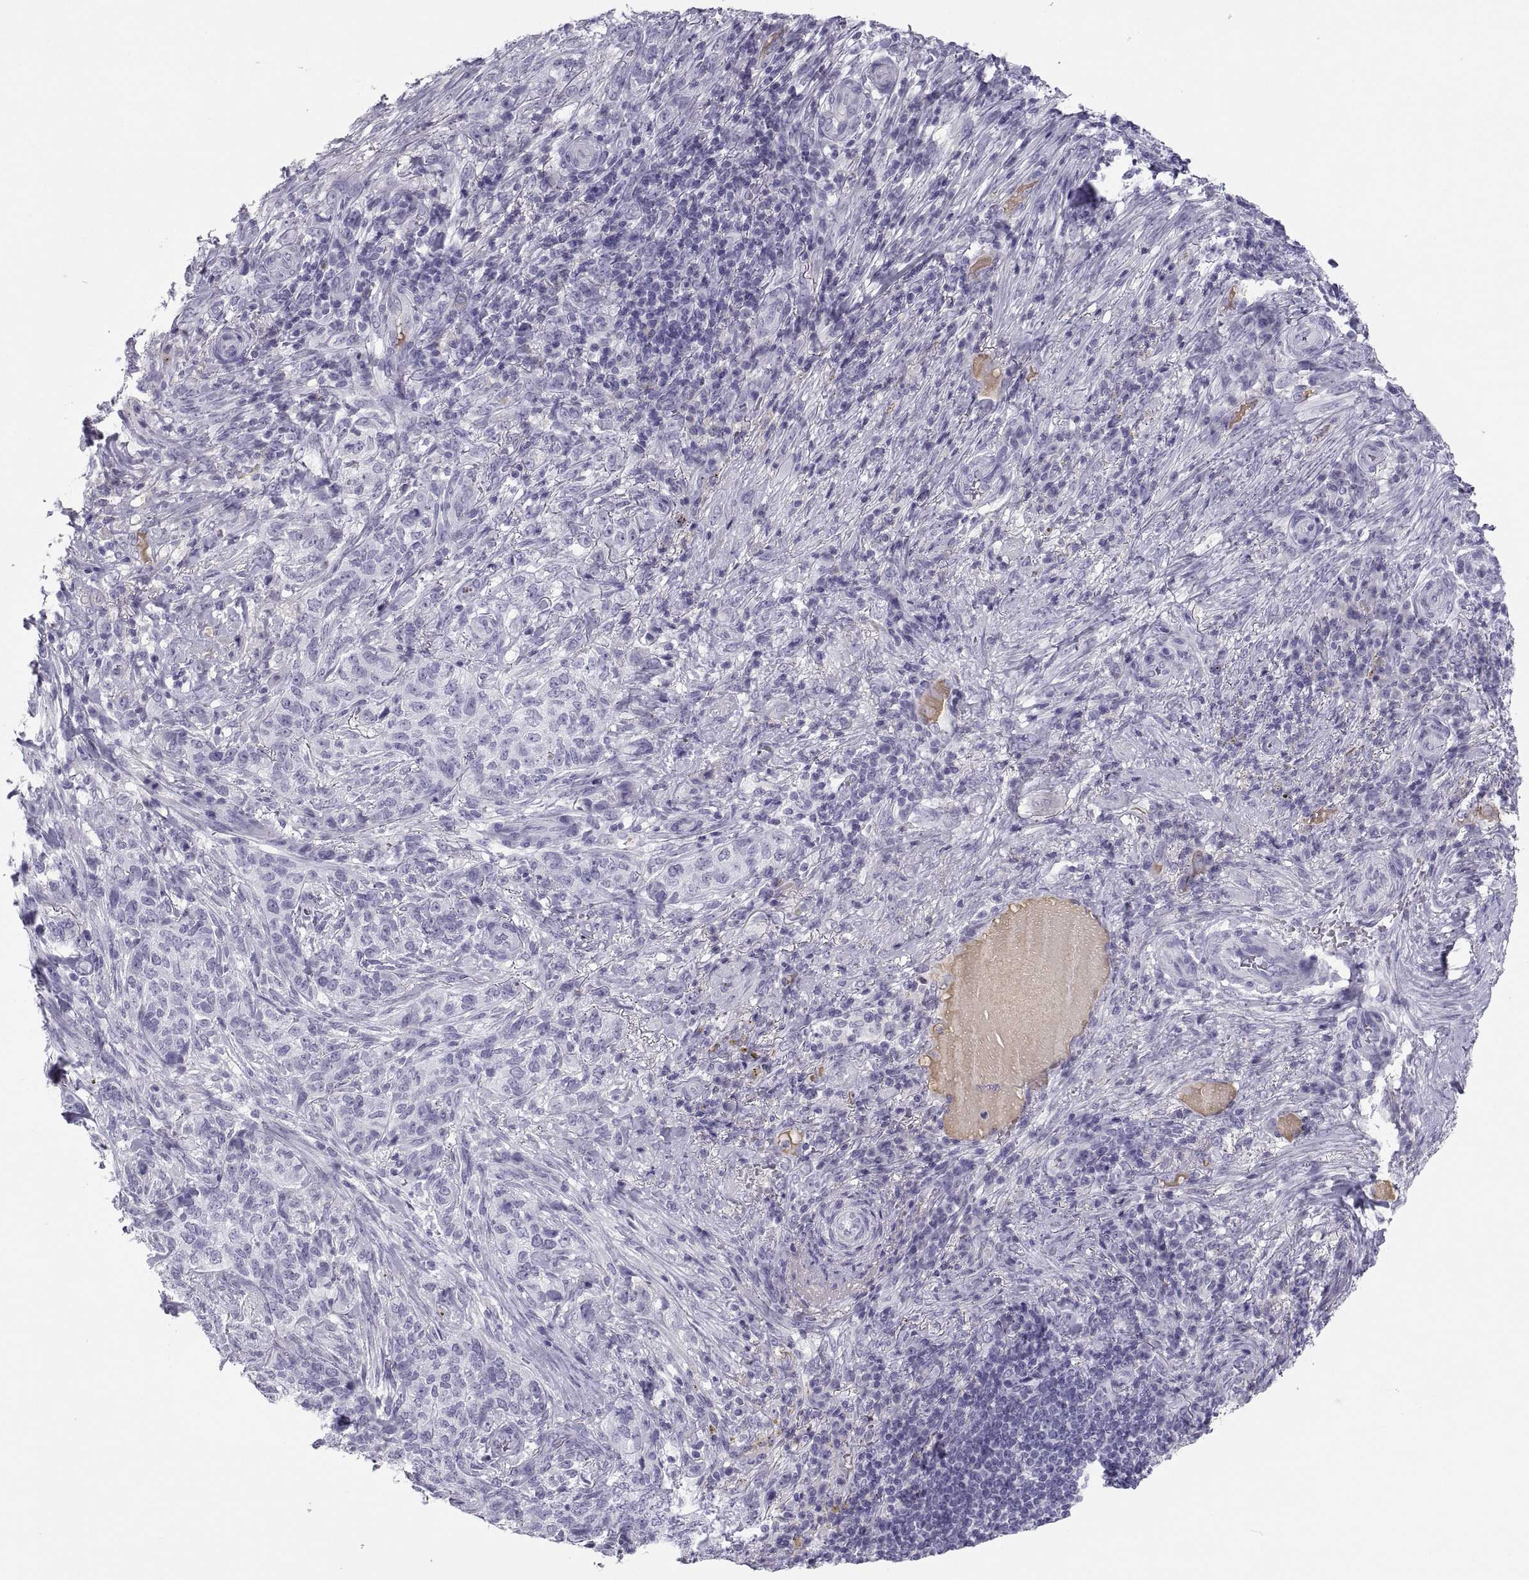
{"staining": {"intensity": "negative", "quantity": "none", "location": "none"}, "tissue": "skin cancer", "cell_type": "Tumor cells", "image_type": "cancer", "snomed": [{"axis": "morphology", "description": "Basal cell carcinoma"}, {"axis": "topography", "description": "Skin"}], "caption": "A micrograph of human skin cancer (basal cell carcinoma) is negative for staining in tumor cells.", "gene": "MAGEB2", "patient": {"sex": "female", "age": 69}}